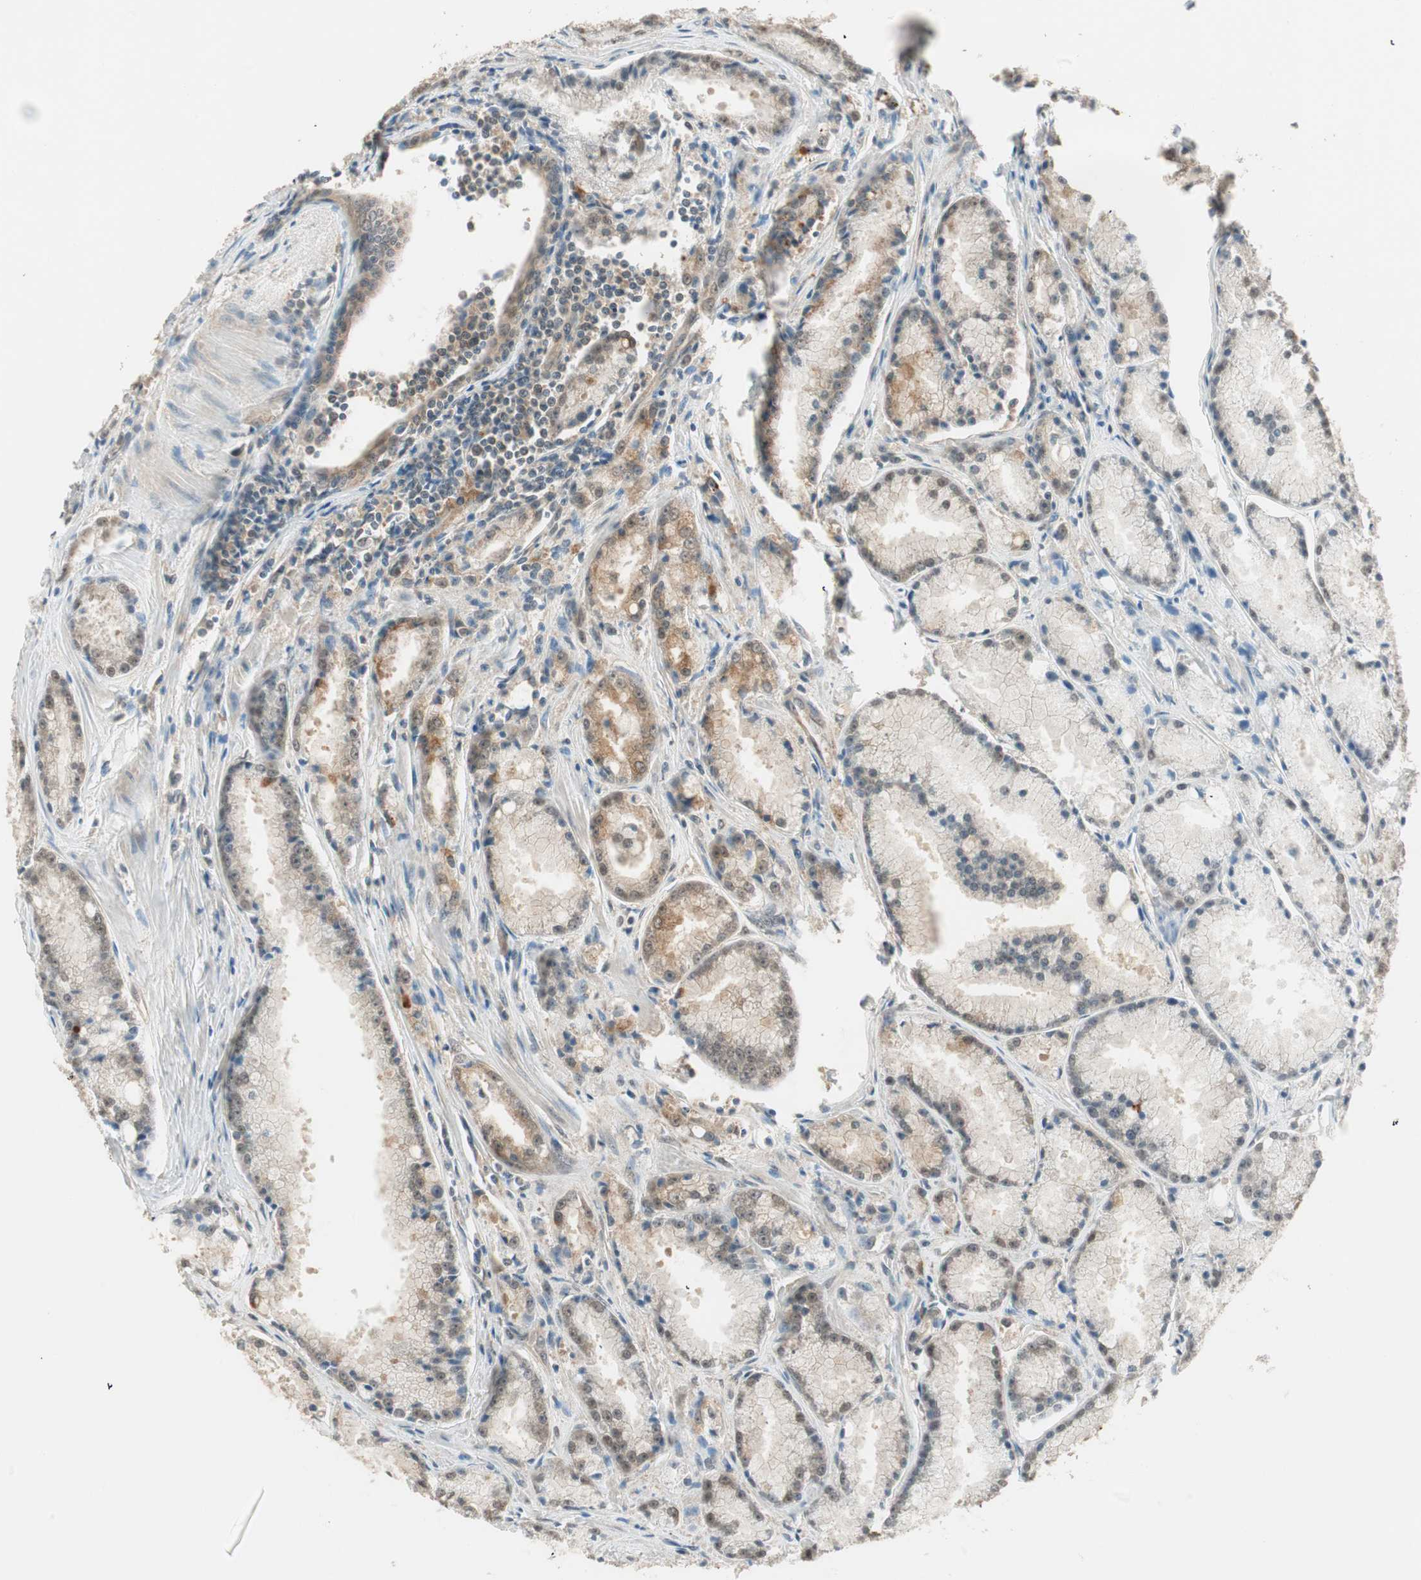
{"staining": {"intensity": "weak", "quantity": "25%-75%", "location": "cytoplasmic/membranous,nuclear"}, "tissue": "prostate cancer", "cell_type": "Tumor cells", "image_type": "cancer", "snomed": [{"axis": "morphology", "description": "Adenocarcinoma, Low grade"}, {"axis": "topography", "description": "Prostate"}], "caption": "Immunohistochemistry (IHC) of prostate cancer displays low levels of weak cytoplasmic/membranous and nuclear positivity in about 25%-75% of tumor cells. (brown staining indicates protein expression, while blue staining denotes nuclei).", "gene": "USP5", "patient": {"sex": "male", "age": 64}}